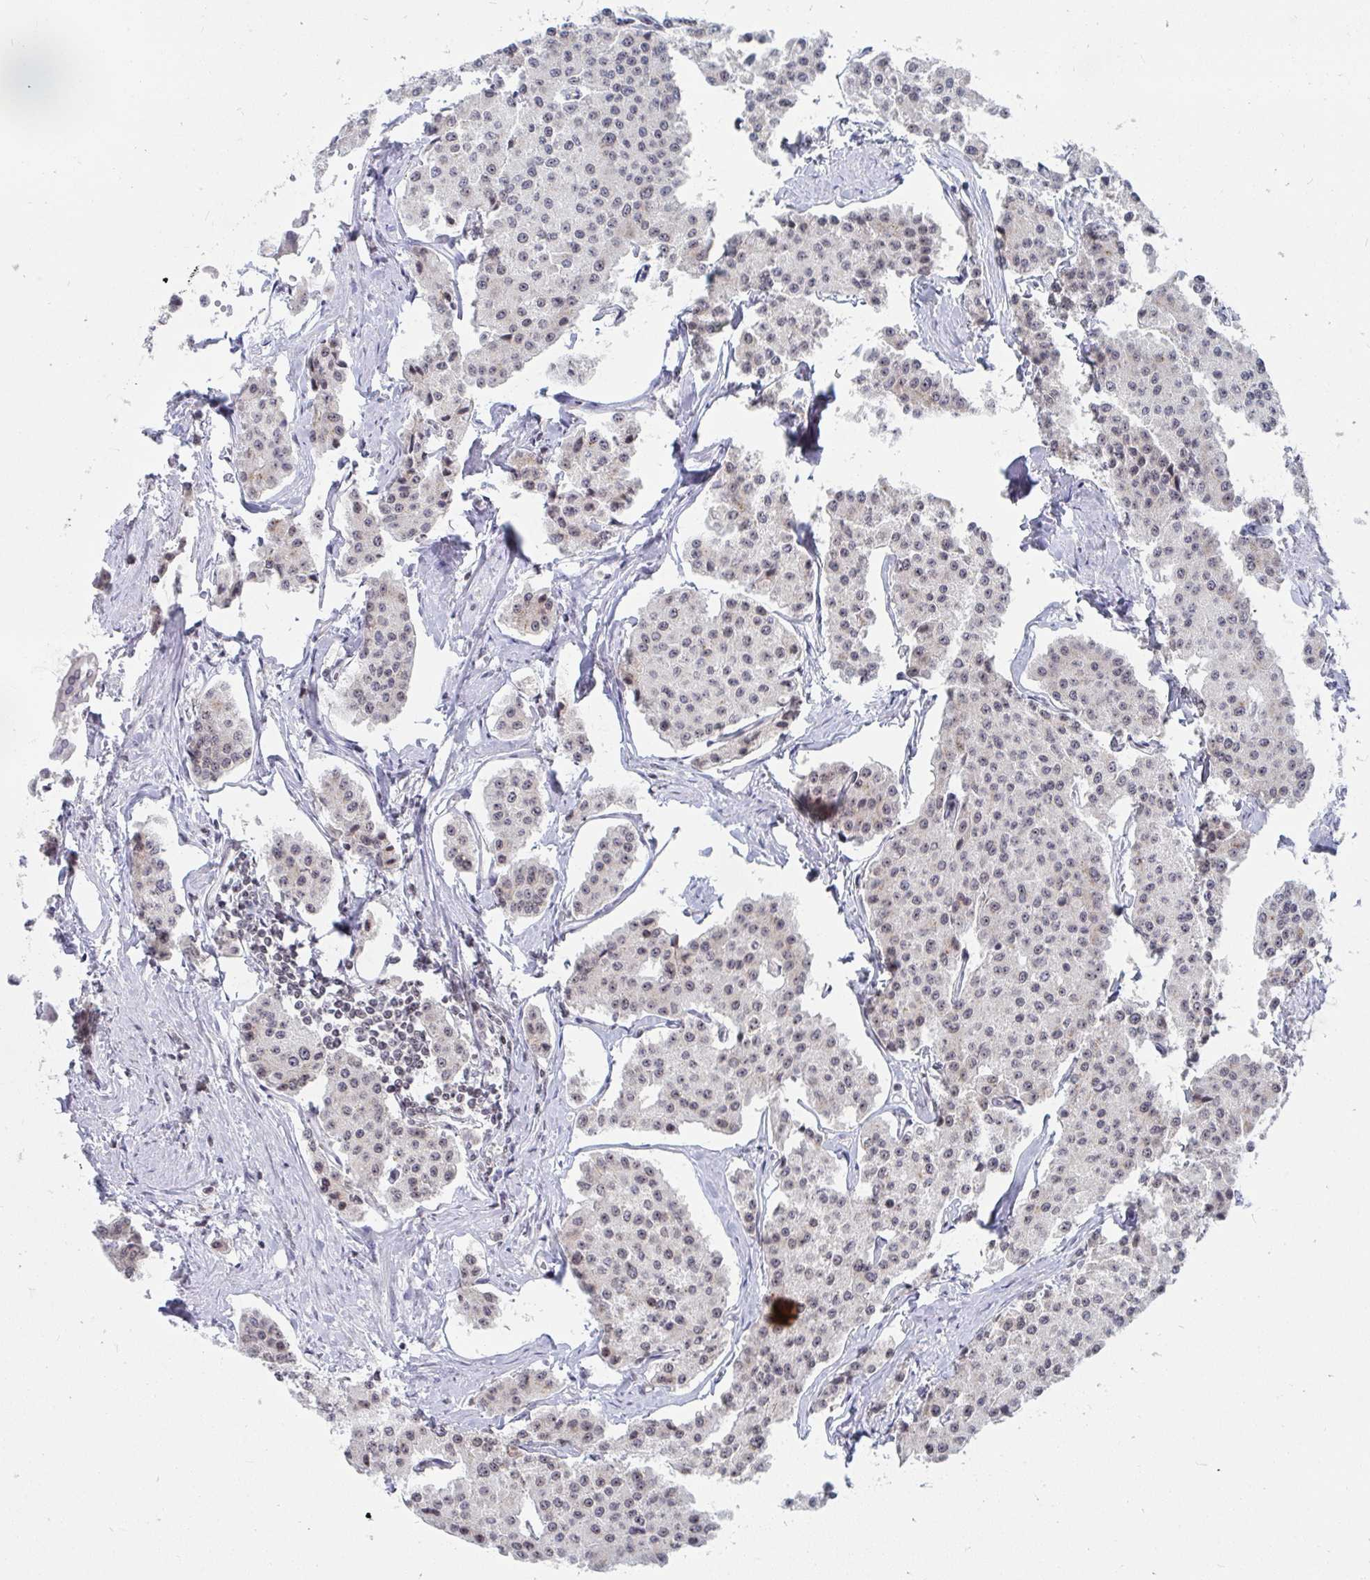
{"staining": {"intensity": "weak", "quantity": "25%-75%", "location": "nuclear"}, "tissue": "carcinoid", "cell_type": "Tumor cells", "image_type": "cancer", "snomed": [{"axis": "morphology", "description": "Carcinoid, malignant, NOS"}, {"axis": "topography", "description": "Small intestine"}], "caption": "A histopathology image of human carcinoid (malignant) stained for a protein exhibits weak nuclear brown staining in tumor cells.", "gene": "TRIP12", "patient": {"sex": "female", "age": 65}}